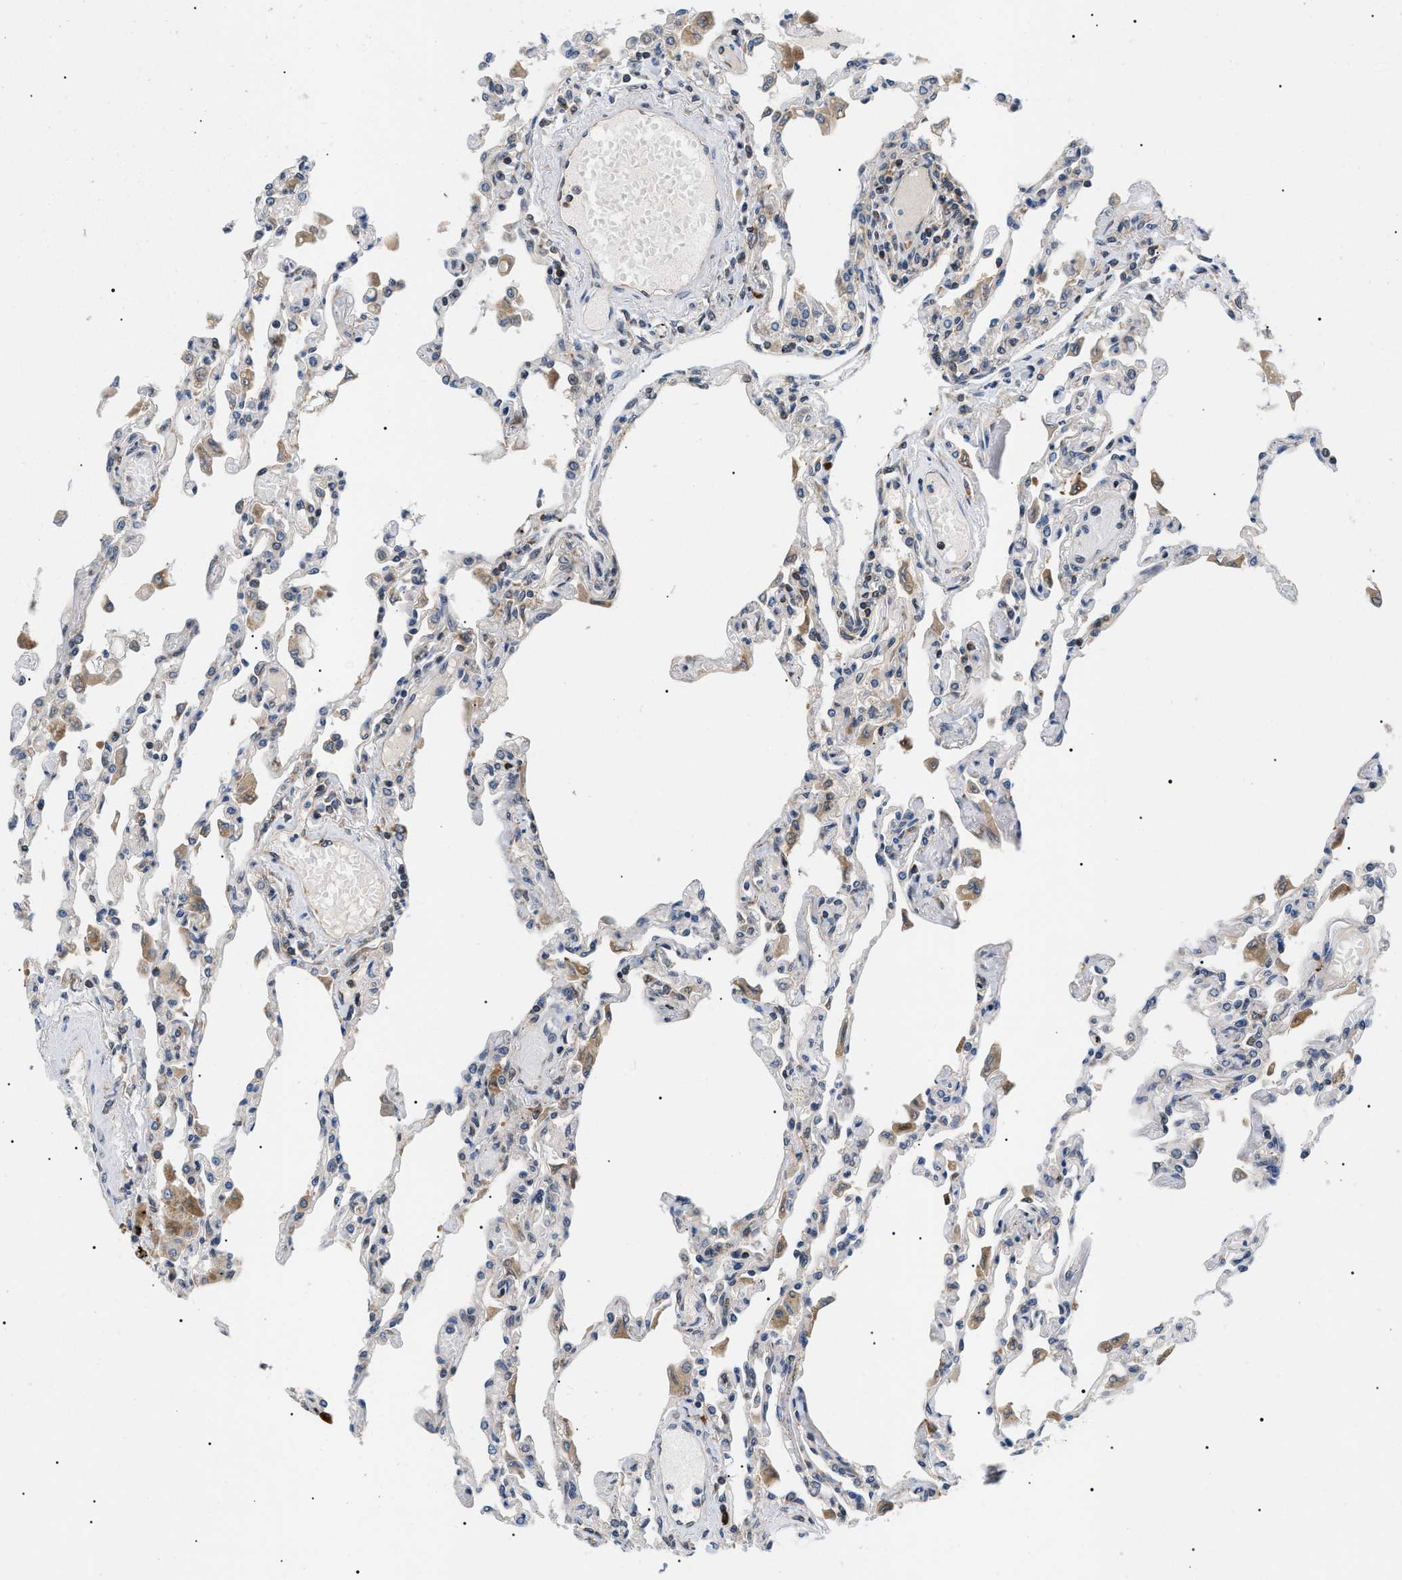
{"staining": {"intensity": "weak", "quantity": "<25%", "location": "cytoplasmic/membranous"}, "tissue": "lung", "cell_type": "Alveolar cells", "image_type": "normal", "snomed": [{"axis": "morphology", "description": "Normal tissue, NOS"}, {"axis": "topography", "description": "Bronchus"}, {"axis": "topography", "description": "Lung"}], "caption": "This is an immunohistochemistry (IHC) histopathology image of unremarkable lung. There is no positivity in alveolar cells.", "gene": "DERL1", "patient": {"sex": "female", "age": 49}}